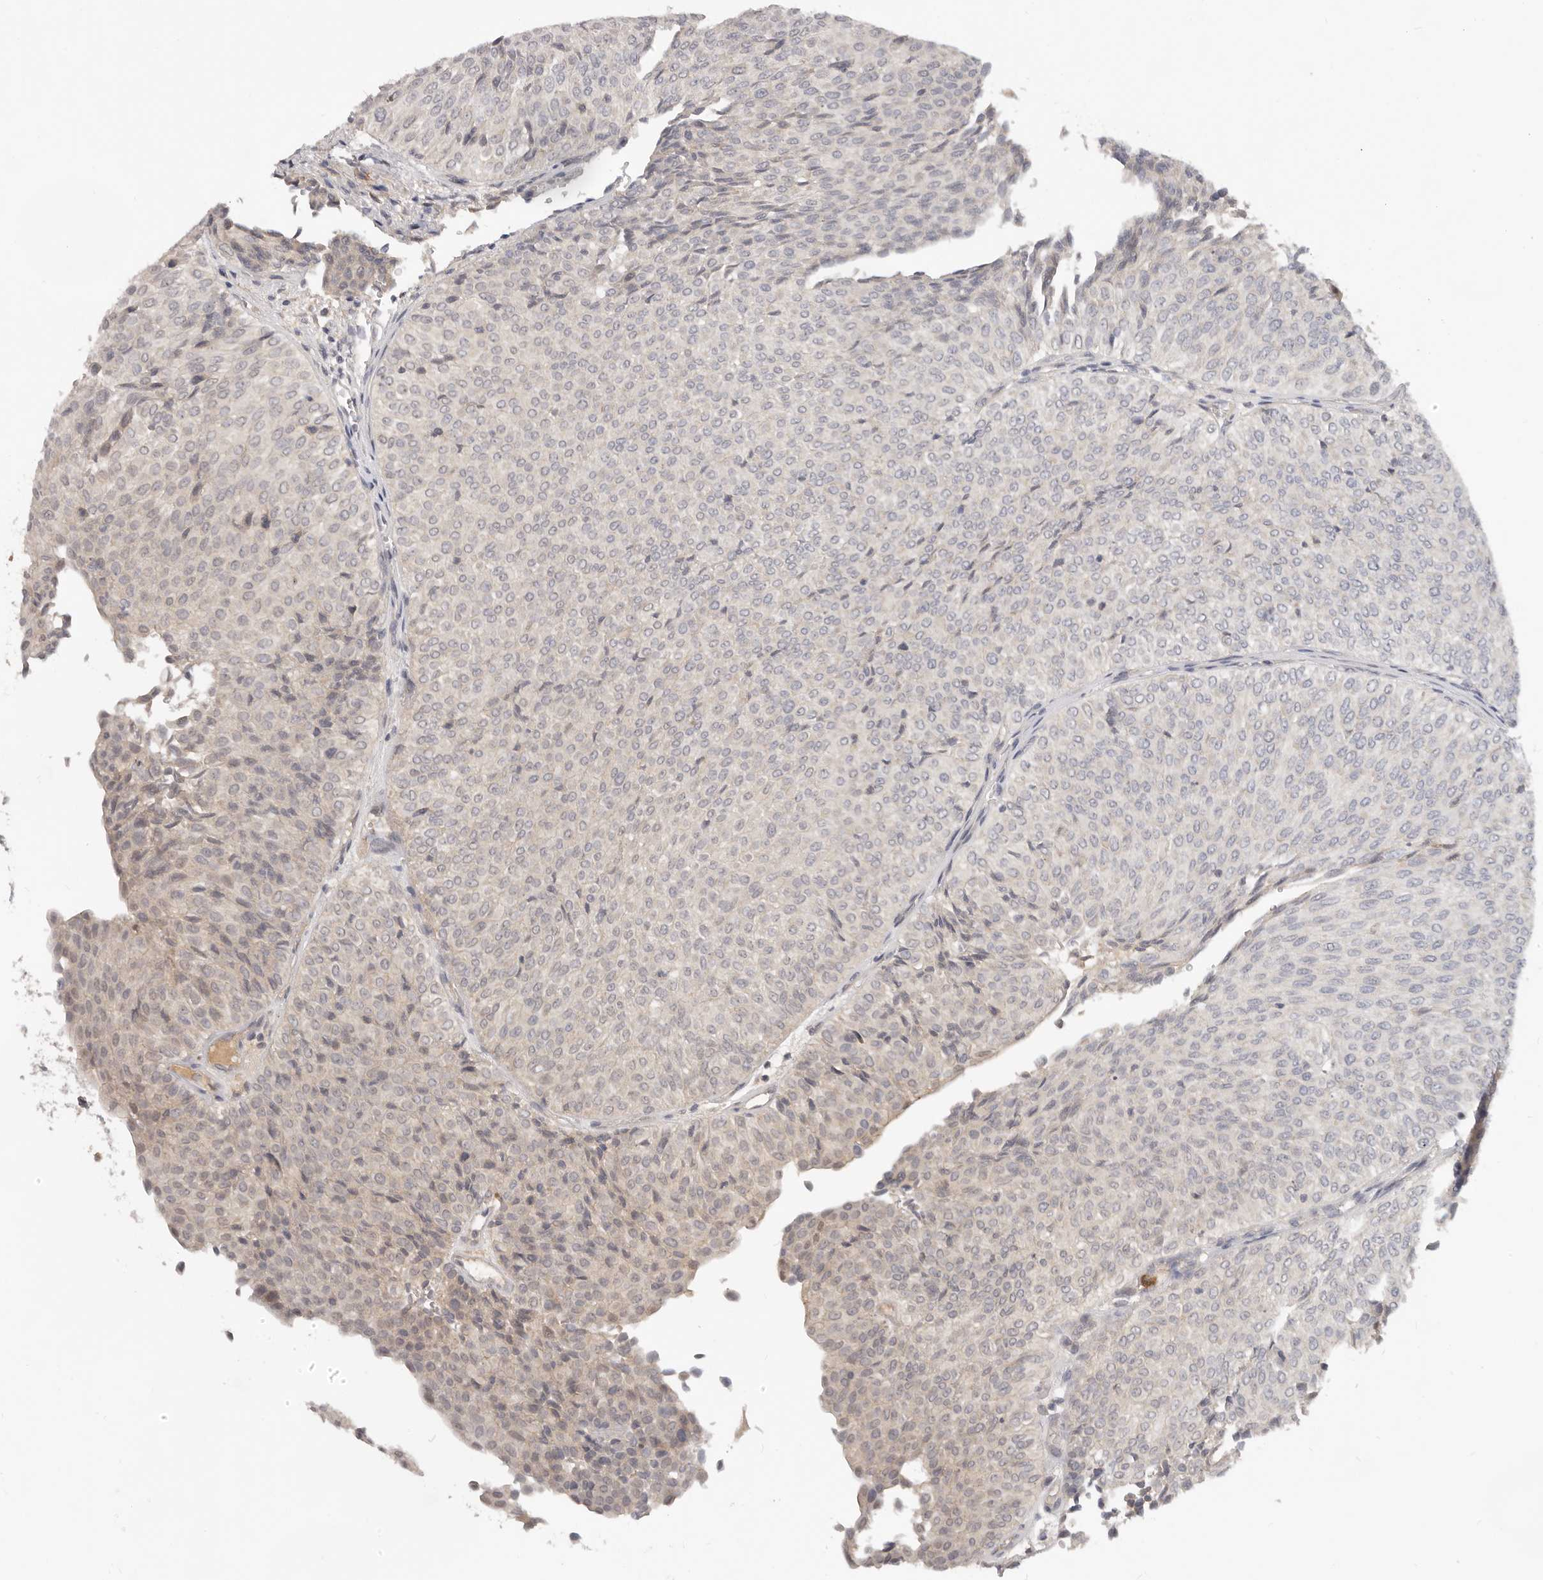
{"staining": {"intensity": "negative", "quantity": "none", "location": "none"}, "tissue": "urothelial cancer", "cell_type": "Tumor cells", "image_type": "cancer", "snomed": [{"axis": "morphology", "description": "Urothelial carcinoma, Low grade"}, {"axis": "topography", "description": "Urinary bladder"}], "caption": "Tumor cells are negative for brown protein staining in urothelial cancer. (Stains: DAB immunohistochemistry with hematoxylin counter stain, Microscopy: brightfield microscopy at high magnification).", "gene": "USP49", "patient": {"sex": "male", "age": 78}}